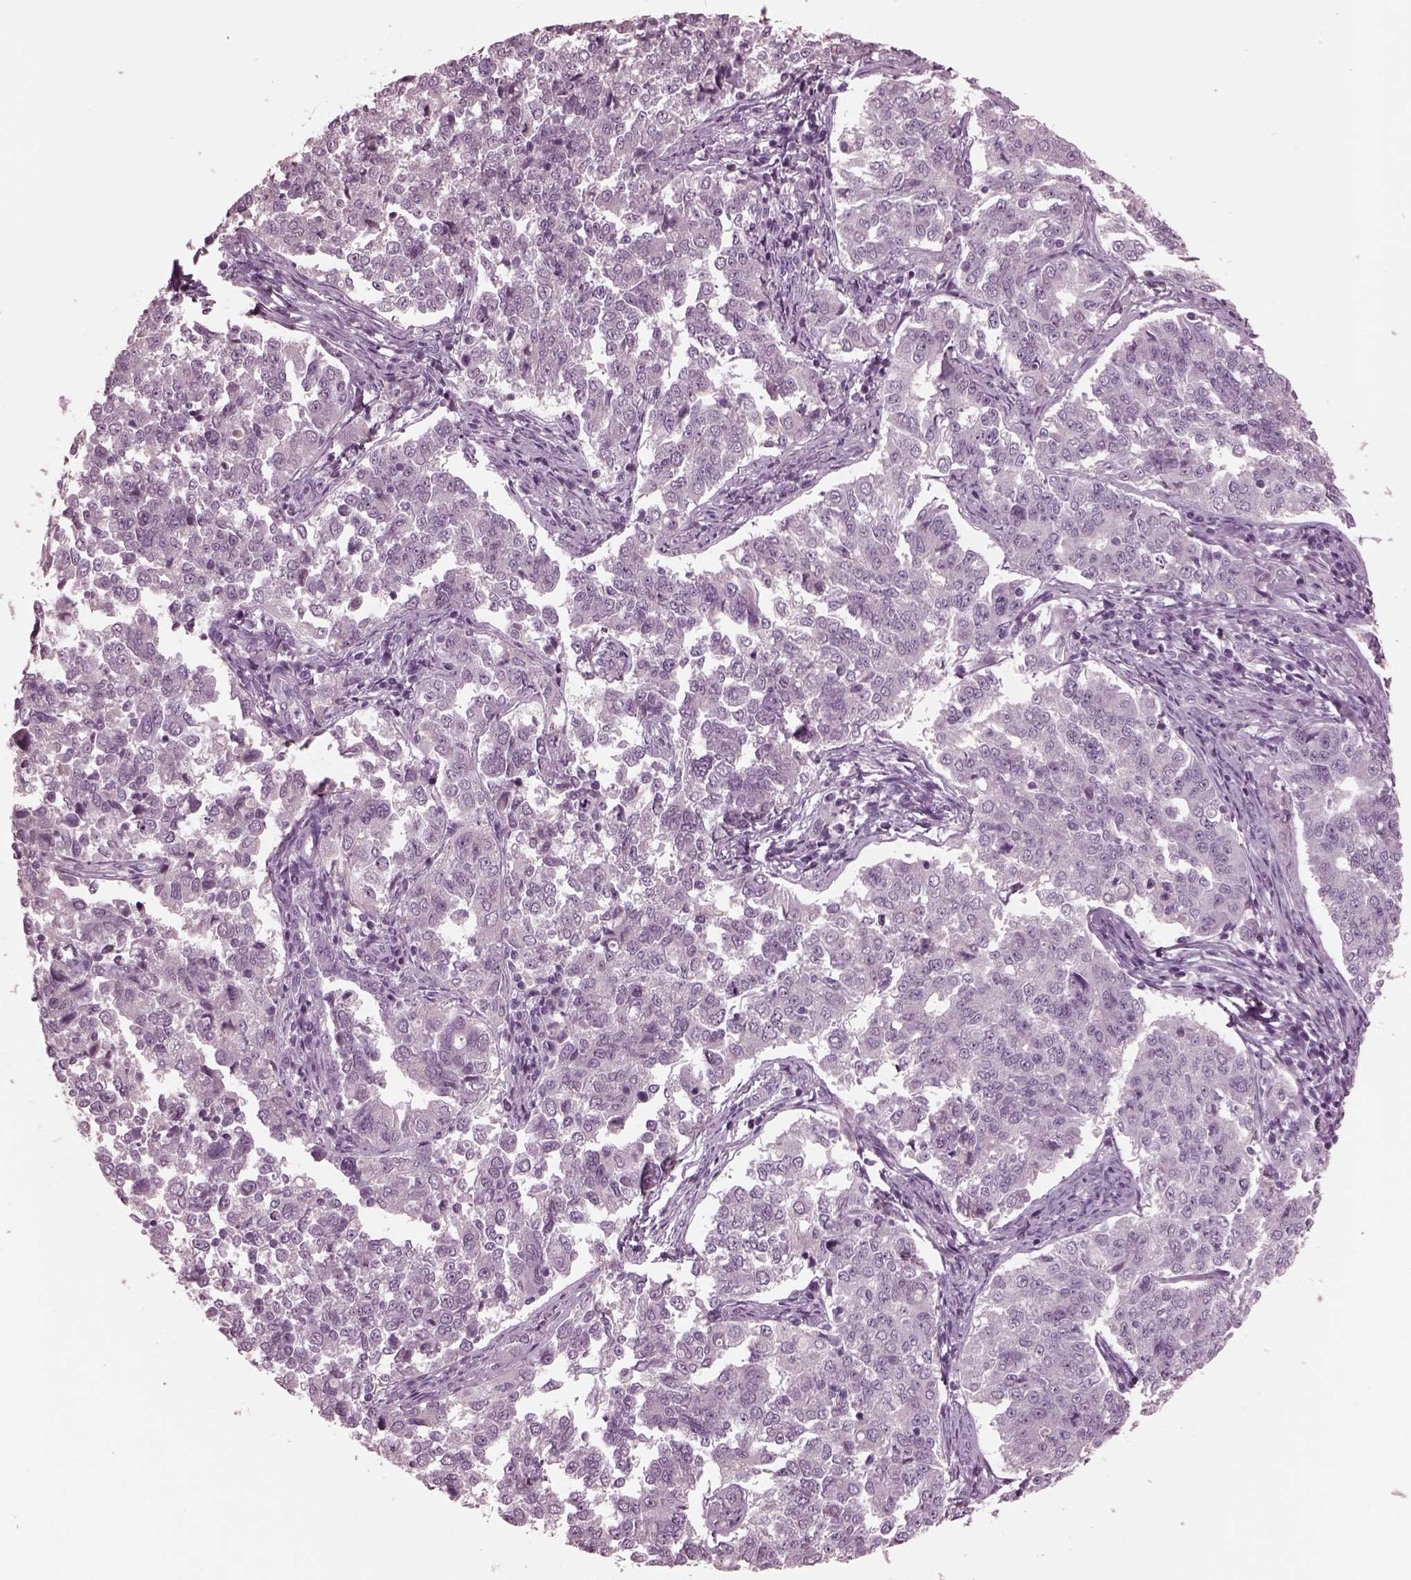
{"staining": {"intensity": "negative", "quantity": "none", "location": "none"}, "tissue": "endometrial cancer", "cell_type": "Tumor cells", "image_type": "cancer", "snomed": [{"axis": "morphology", "description": "Adenocarcinoma, NOS"}, {"axis": "topography", "description": "Endometrium"}], "caption": "Immunohistochemical staining of human endometrial adenocarcinoma demonstrates no significant positivity in tumor cells. (Immunohistochemistry, brightfield microscopy, high magnification).", "gene": "MIB2", "patient": {"sex": "female", "age": 43}}